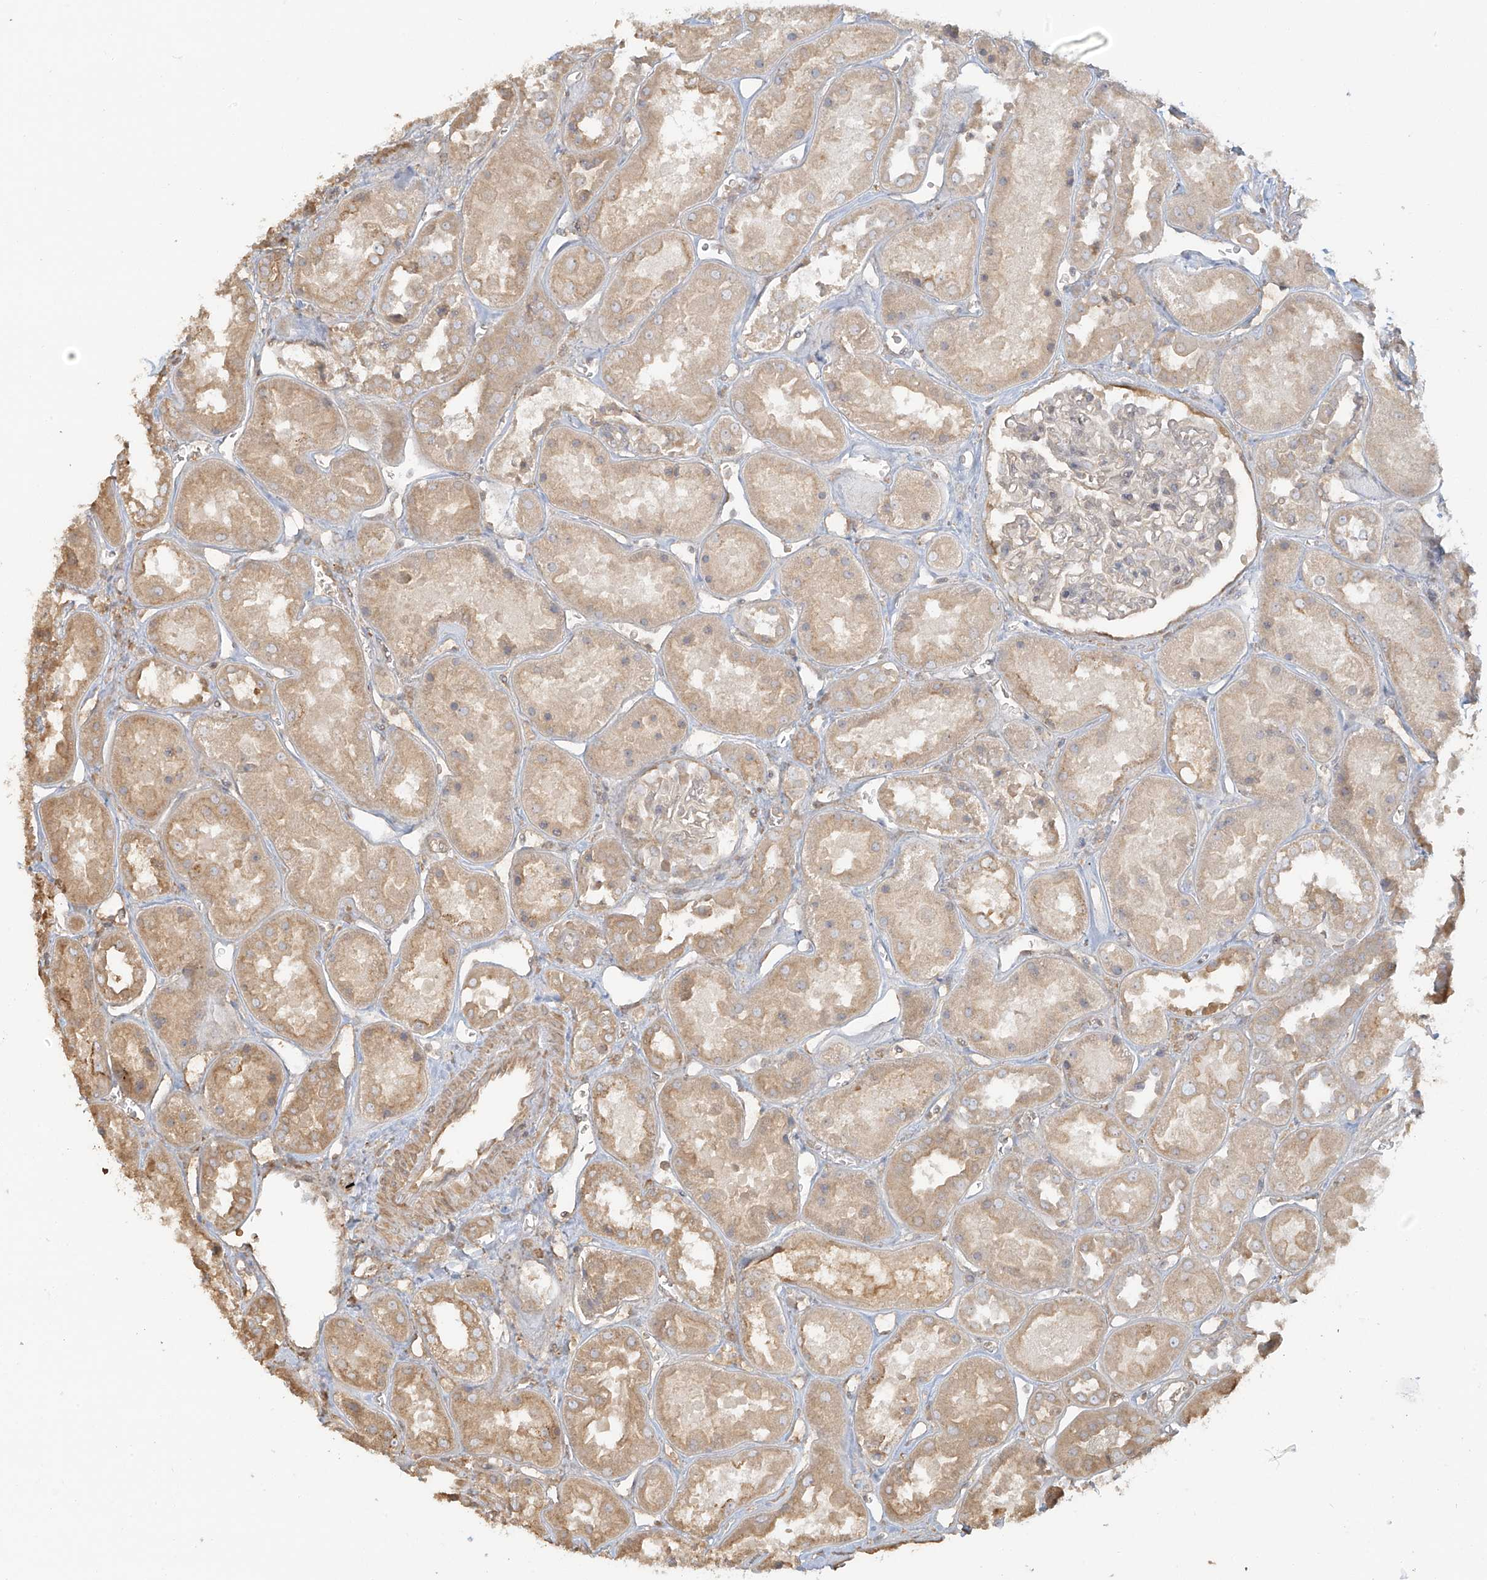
{"staining": {"intensity": "weak", "quantity": "<25%", "location": "cytoplasmic/membranous"}, "tissue": "kidney", "cell_type": "Cells in glomeruli", "image_type": "normal", "snomed": [{"axis": "morphology", "description": "Normal tissue, NOS"}, {"axis": "topography", "description": "Kidney"}], "caption": "A micrograph of kidney stained for a protein demonstrates no brown staining in cells in glomeruli. (Immunohistochemistry, brightfield microscopy, high magnification).", "gene": "UPK1B", "patient": {"sex": "male", "age": 70}}